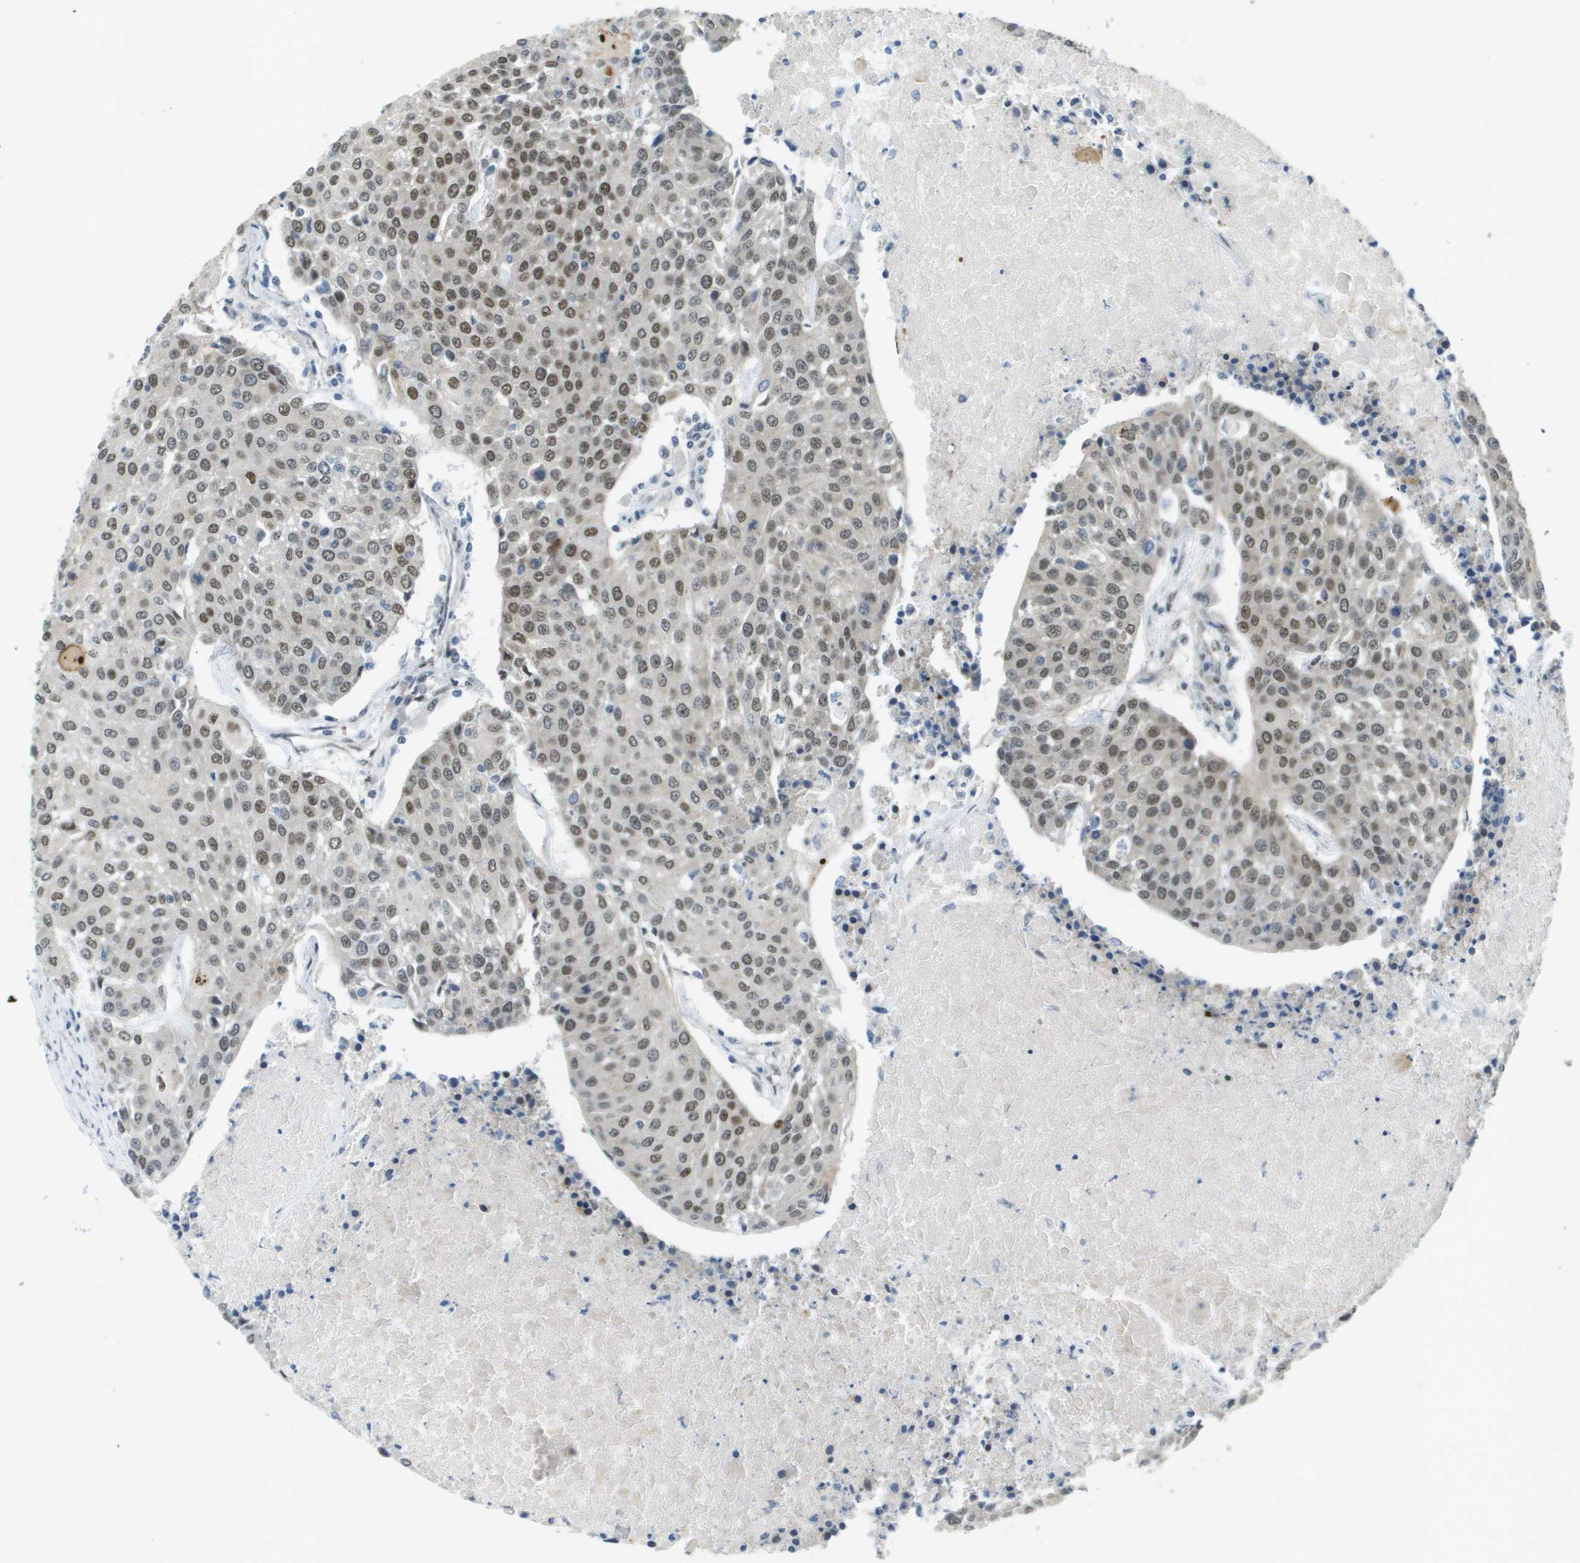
{"staining": {"intensity": "moderate", "quantity": ">75%", "location": "nuclear"}, "tissue": "urothelial cancer", "cell_type": "Tumor cells", "image_type": "cancer", "snomed": [{"axis": "morphology", "description": "Urothelial carcinoma, High grade"}, {"axis": "topography", "description": "Urinary bladder"}], "caption": "Protein staining of urothelial cancer tissue shows moderate nuclear staining in about >75% of tumor cells.", "gene": "ARID1B", "patient": {"sex": "female", "age": 85}}